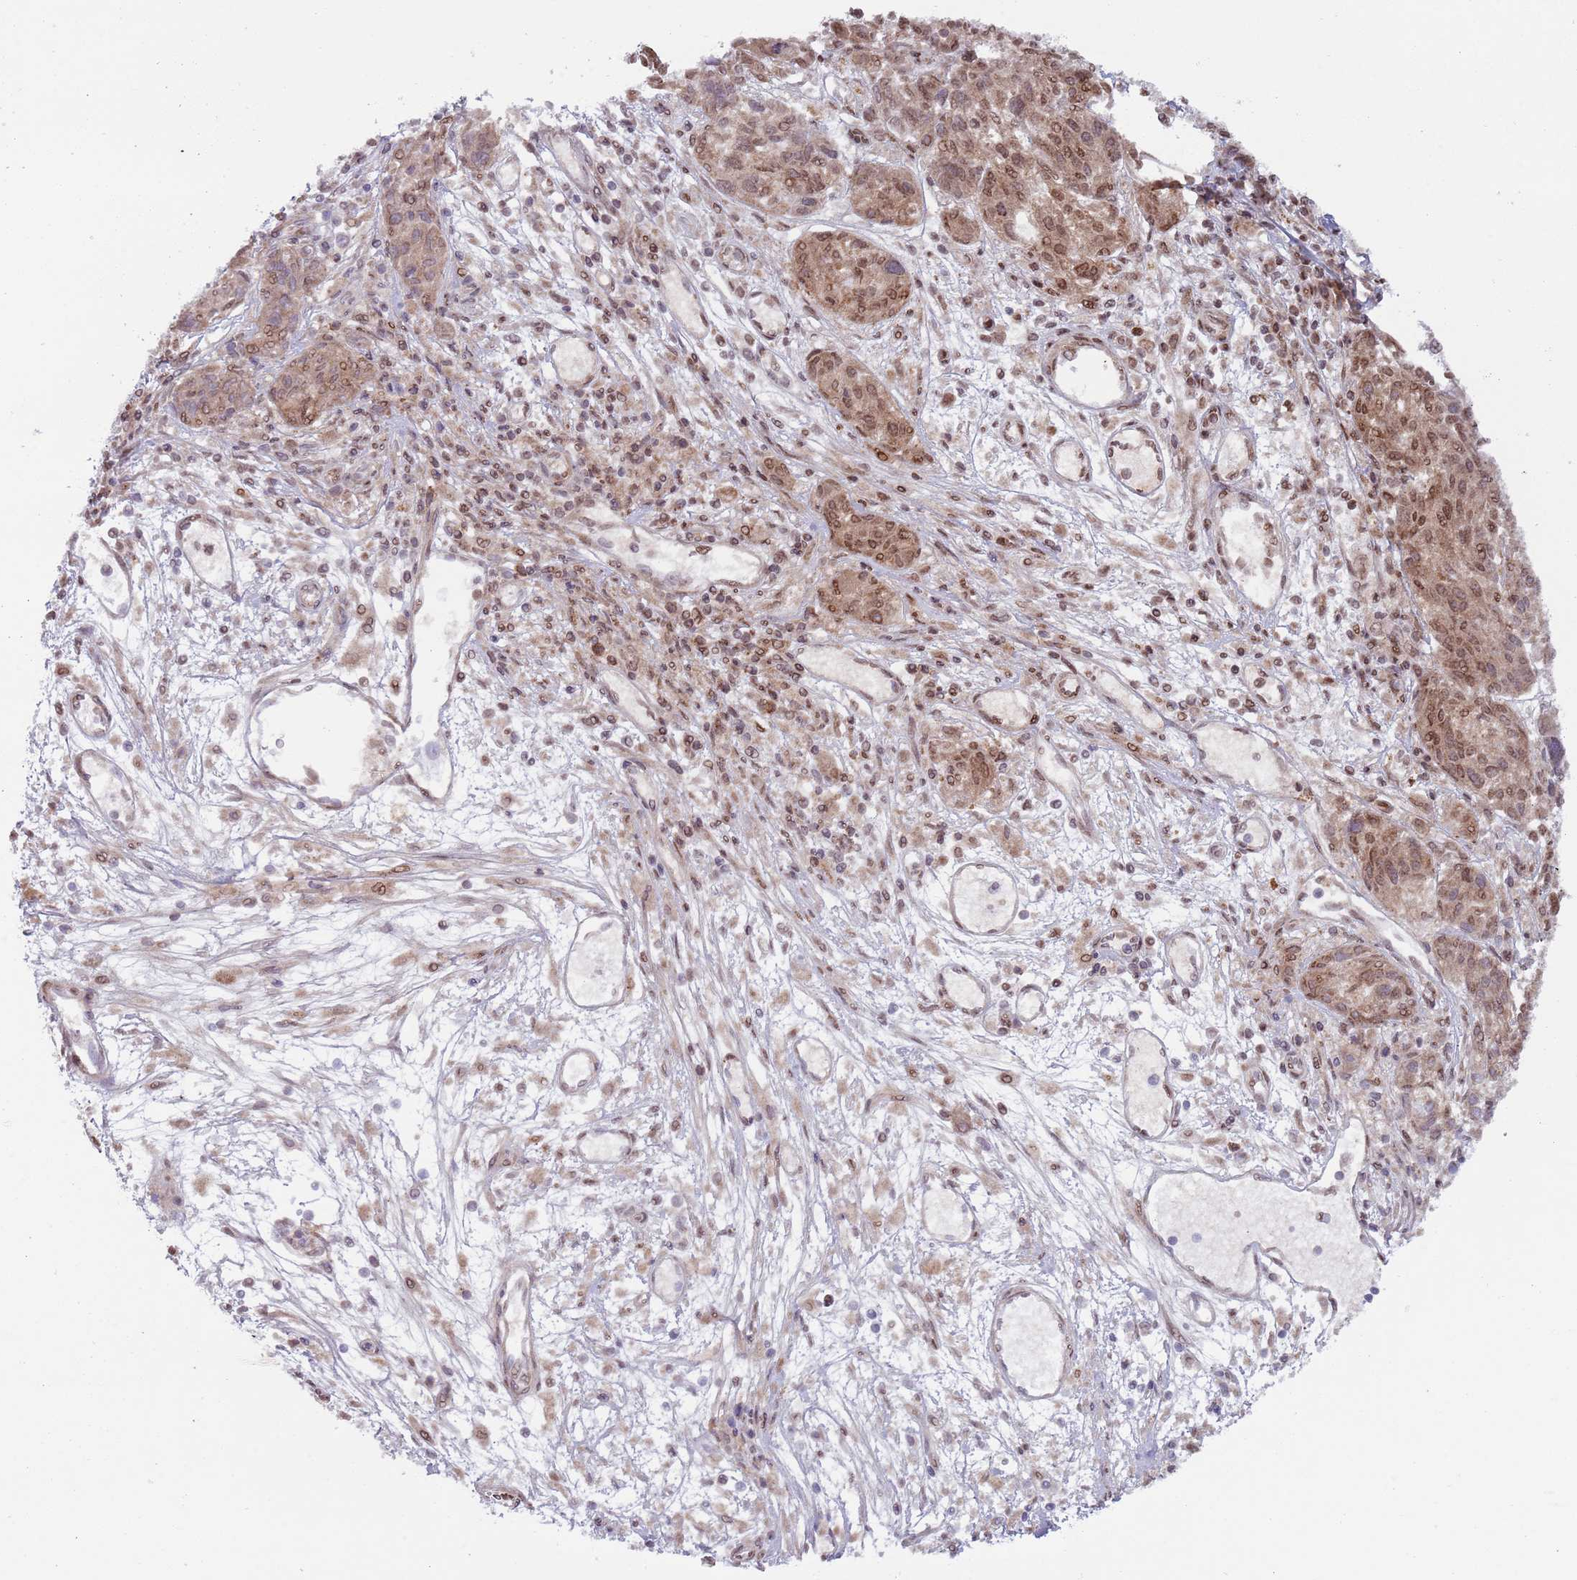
{"staining": {"intensity": "moderate", "quantity": ">75%", "location": "cytoplasmic/membranous,nuclear"}, "tissue": "melanoma", "cell_type": "Tumor cells", "image_type": "cancer", "snomed": [{"axis": "morphology", "description": "Malignant melanoma, NOS"}, {"axis": "topography", "description": "Skin"}], "caption": "Immunohistochemistry staining of malignant melanoma, which demonstrates medium levels of moderate cytoplasmic/membranous and nuclear expression in about >75% of tumor cells indicating moderate cytoplasmic/membranous and nuclear protein positivity. The staining was performed using DAB (3,3'-diaminobenzidine) (brown) for protein detection and nuclei were counterstained in hematoxylin (blue).", "gene": "HDAC8", "patient": {"sex": "male", "age": 53}}